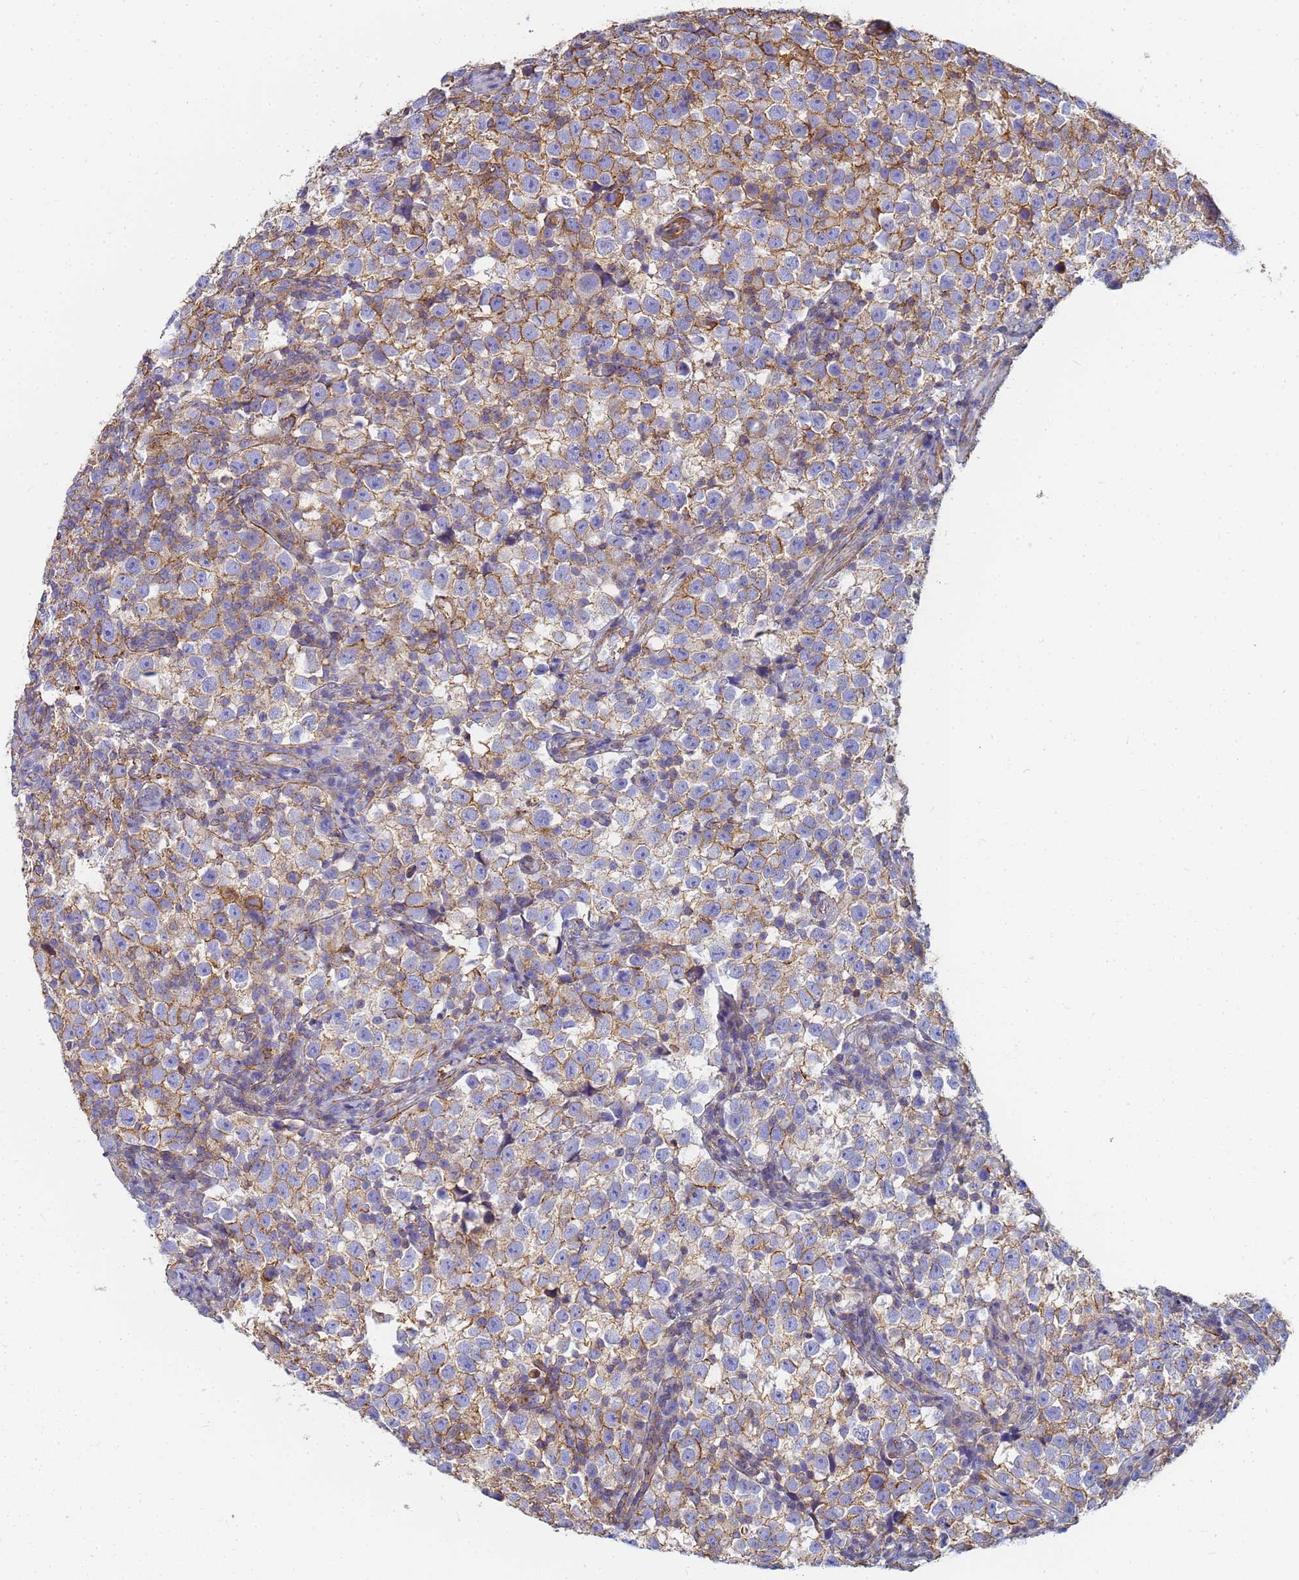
{"staining": {"intensity": "moderate", "quantity": ">75%", "location": "cytoplasmic/membranous"}, "tissue": "testis cancer", "cell_type": "Tumor cells", "image_type": "cancer", "snomed": [{"axis": "morphology", "description": "Normal tissue, NOS"}, {"axis": "morphology", "description": "Seminoma, NOS"}, {"axis": "topography", "description": "Testis"}], "caption": "Protein expression analysis of human testis cancer reveals moderate cytoplasmic/membranous expression in approximately >75% of tumor cells.", "gene": "TPM1", "patient": {"sex": "male", "age": 43}}